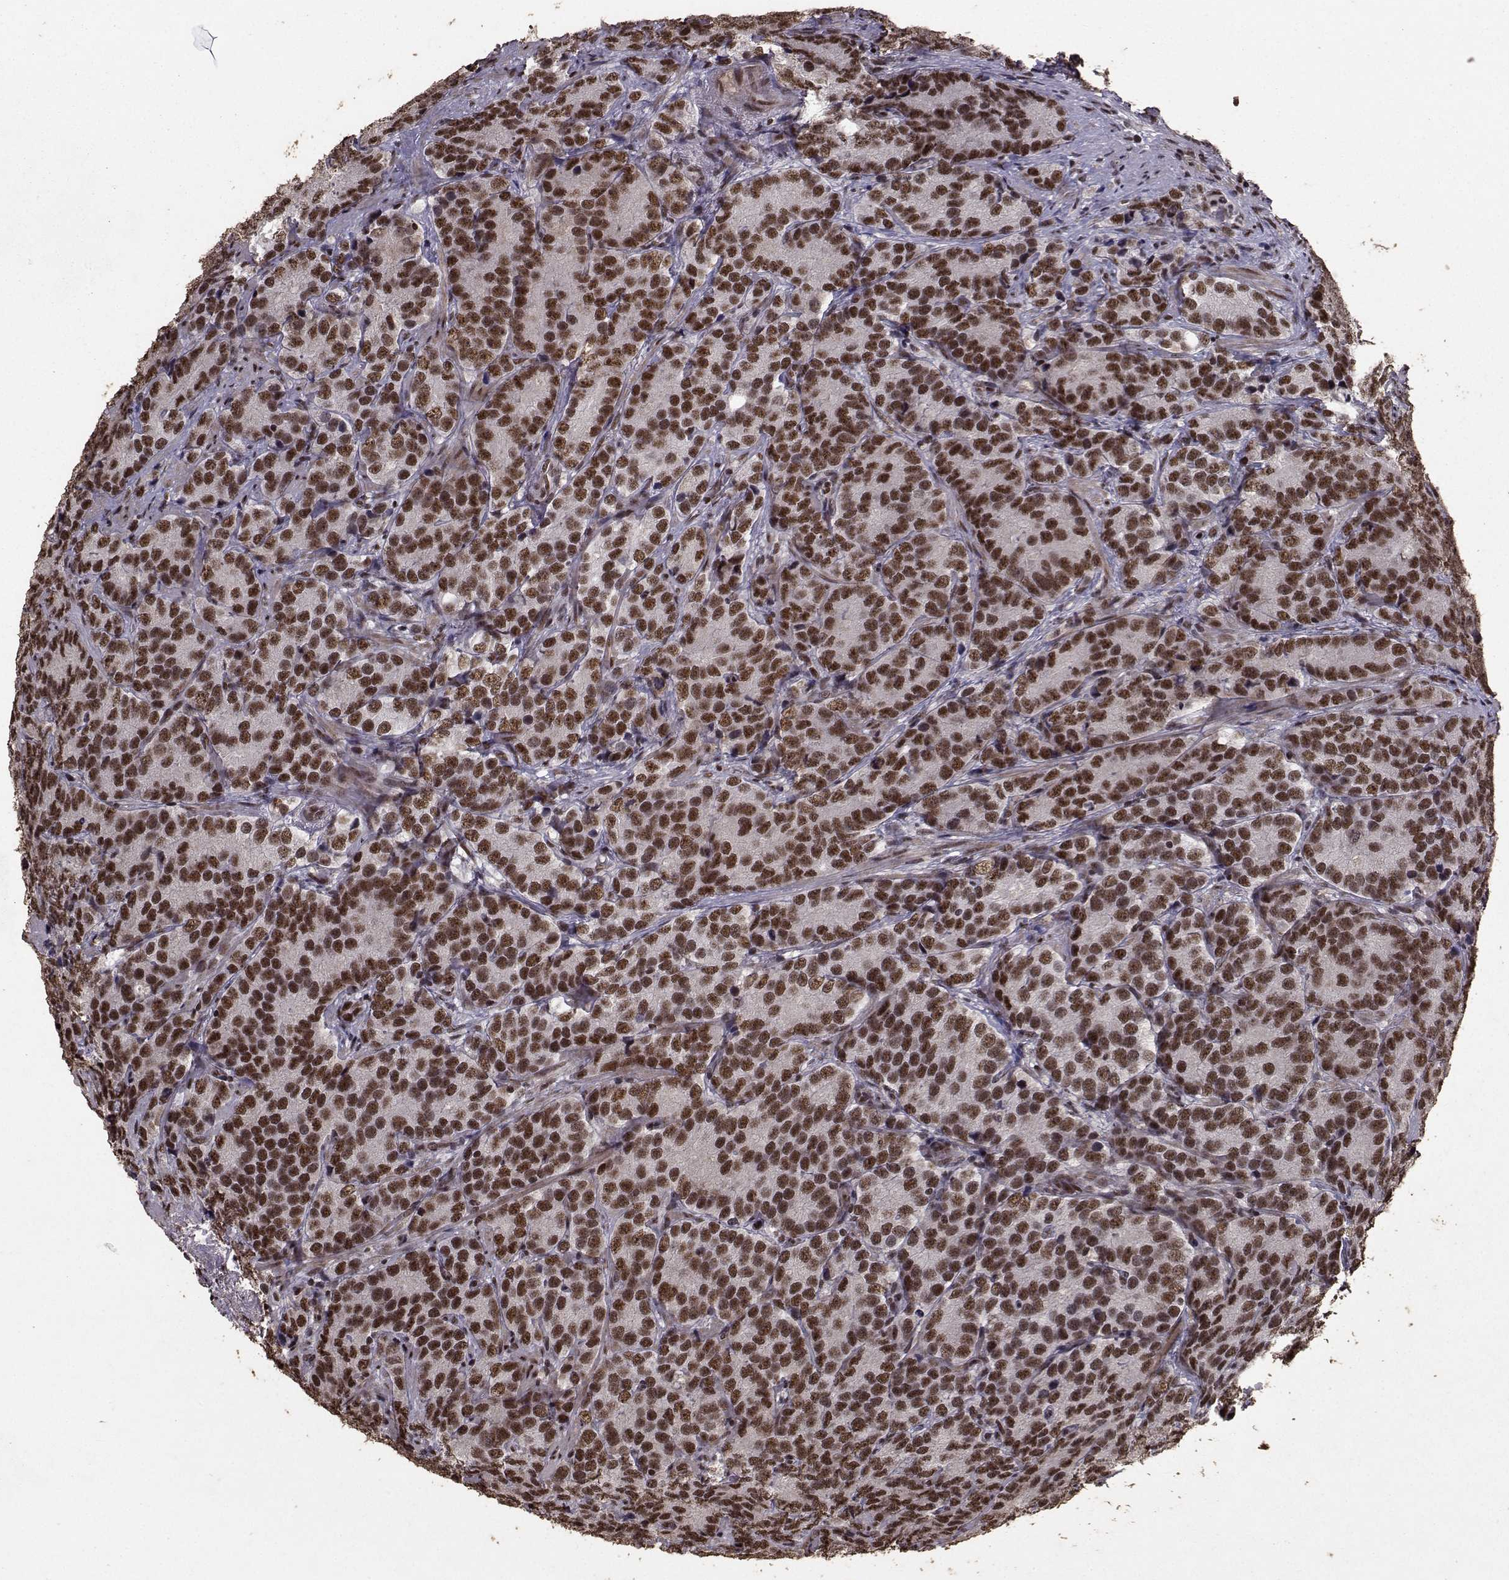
{"staining": {"intensity": "strong", "quantity": ">75%", "location": "nuclear"}, "tissue": "prostate cancer", "cell_type": "Tumor cells", "image_type": "cancer", "snomed": [{"axis": "morphology", "description": "Adenocarcinoma, NOS"}, {"axis": "topography", "description": "Prostate"}], "caption": "Prostate cancer (adenocarcinoma) stained with a brown dye exhibits strong nuclear positive positivity in about >75% of tumor cells.", "gene": "SF1", "patient": {"sex": "male", "age": 71}}